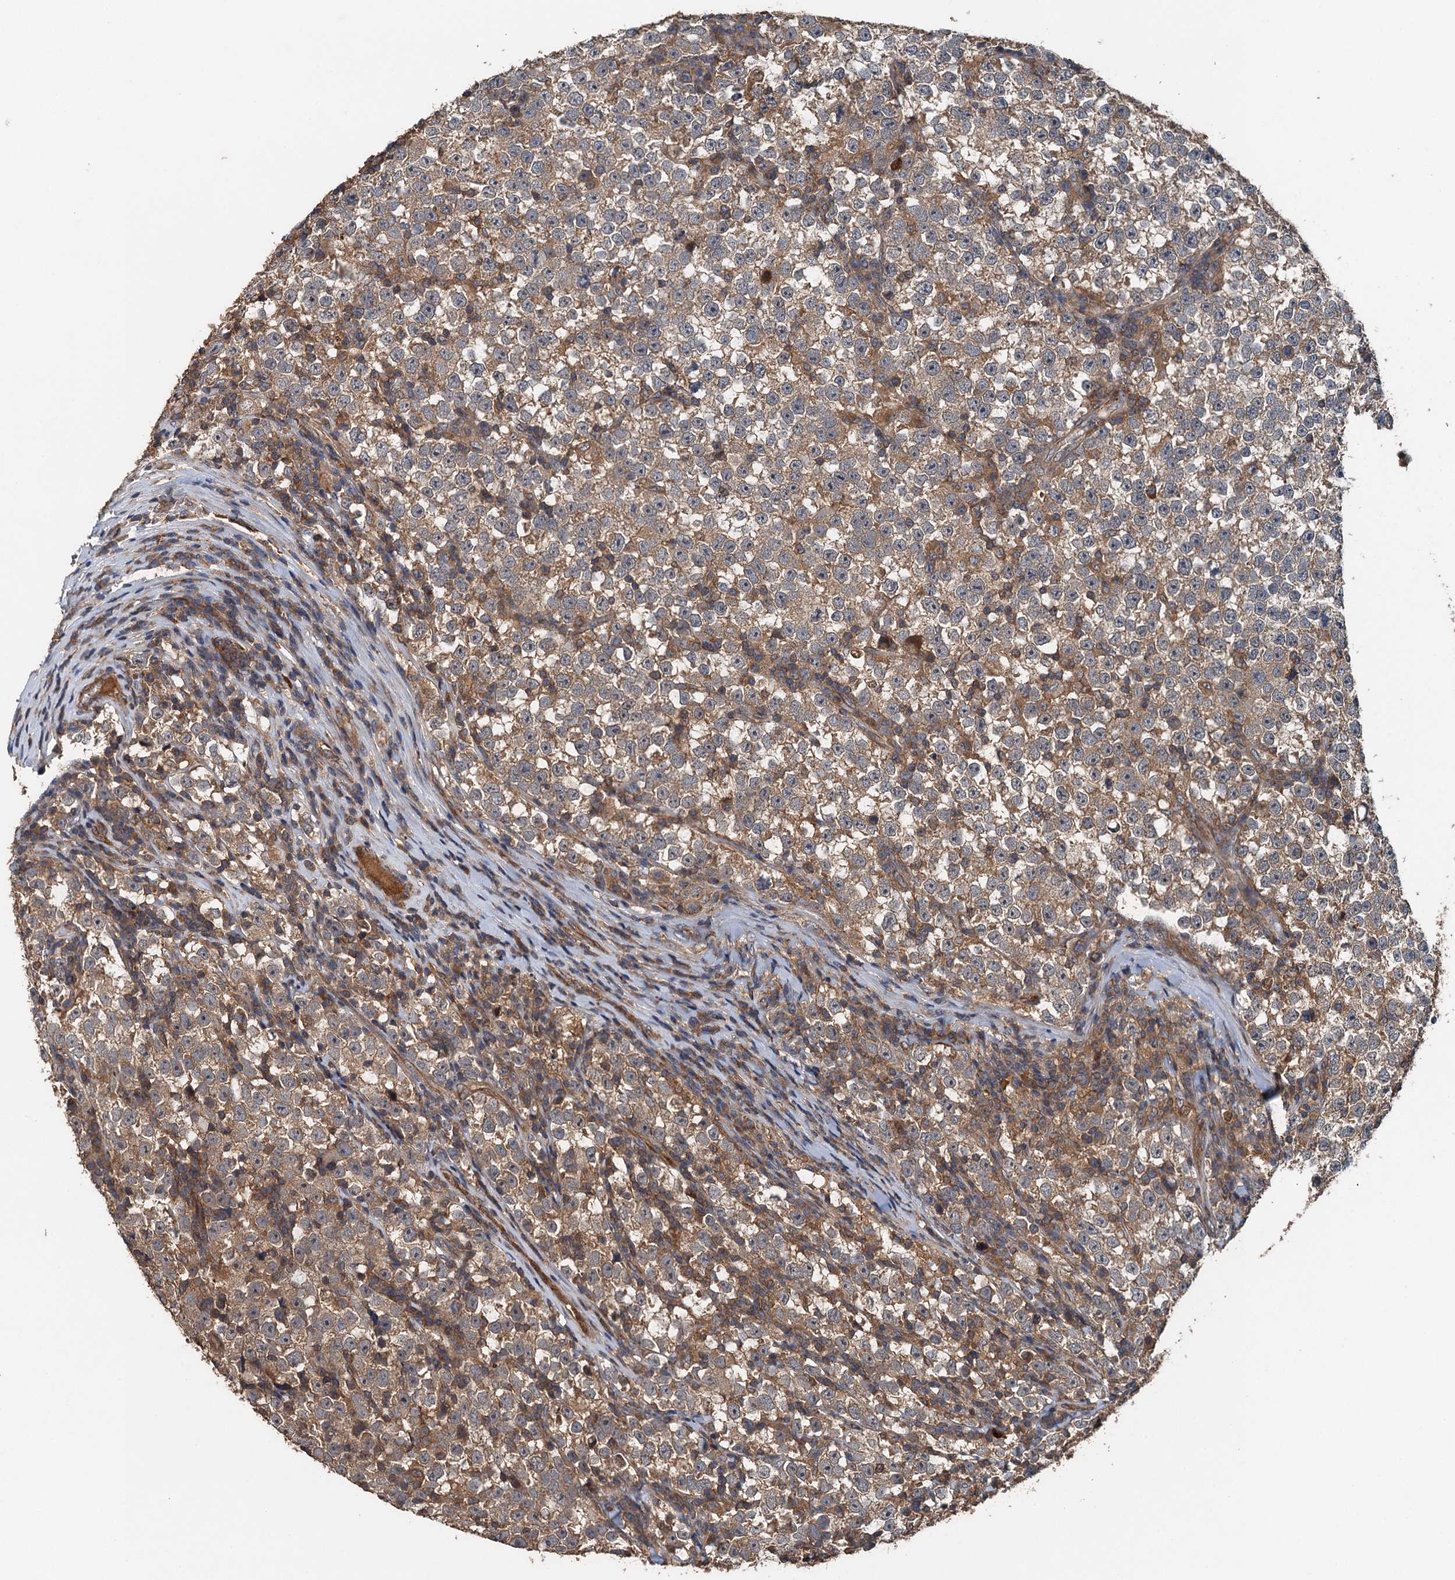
{"staining": {"intensity": "moderate", "quantity": ">75%", "location": "cytoplasmic/membranous"}, "tissue": "testis cancer", "cell_type": "Tumor cells", "image_type": "cancer", "snomed": [{"axis": "morphology", "description": "Normal tissue, NOS"}, {"axis": "morphology", "description": "Seminoma, NOS"}, {"axis": "topography", "description": "Testis"}], "caption": "Testis cancer was stained to show a protein in brown. There is medium levels of moderate cytoplasmic/membranous staining in about >75% of tumor cells.", "gene": "BORCS5", "patient": {"sex": "male", "age": 43}}